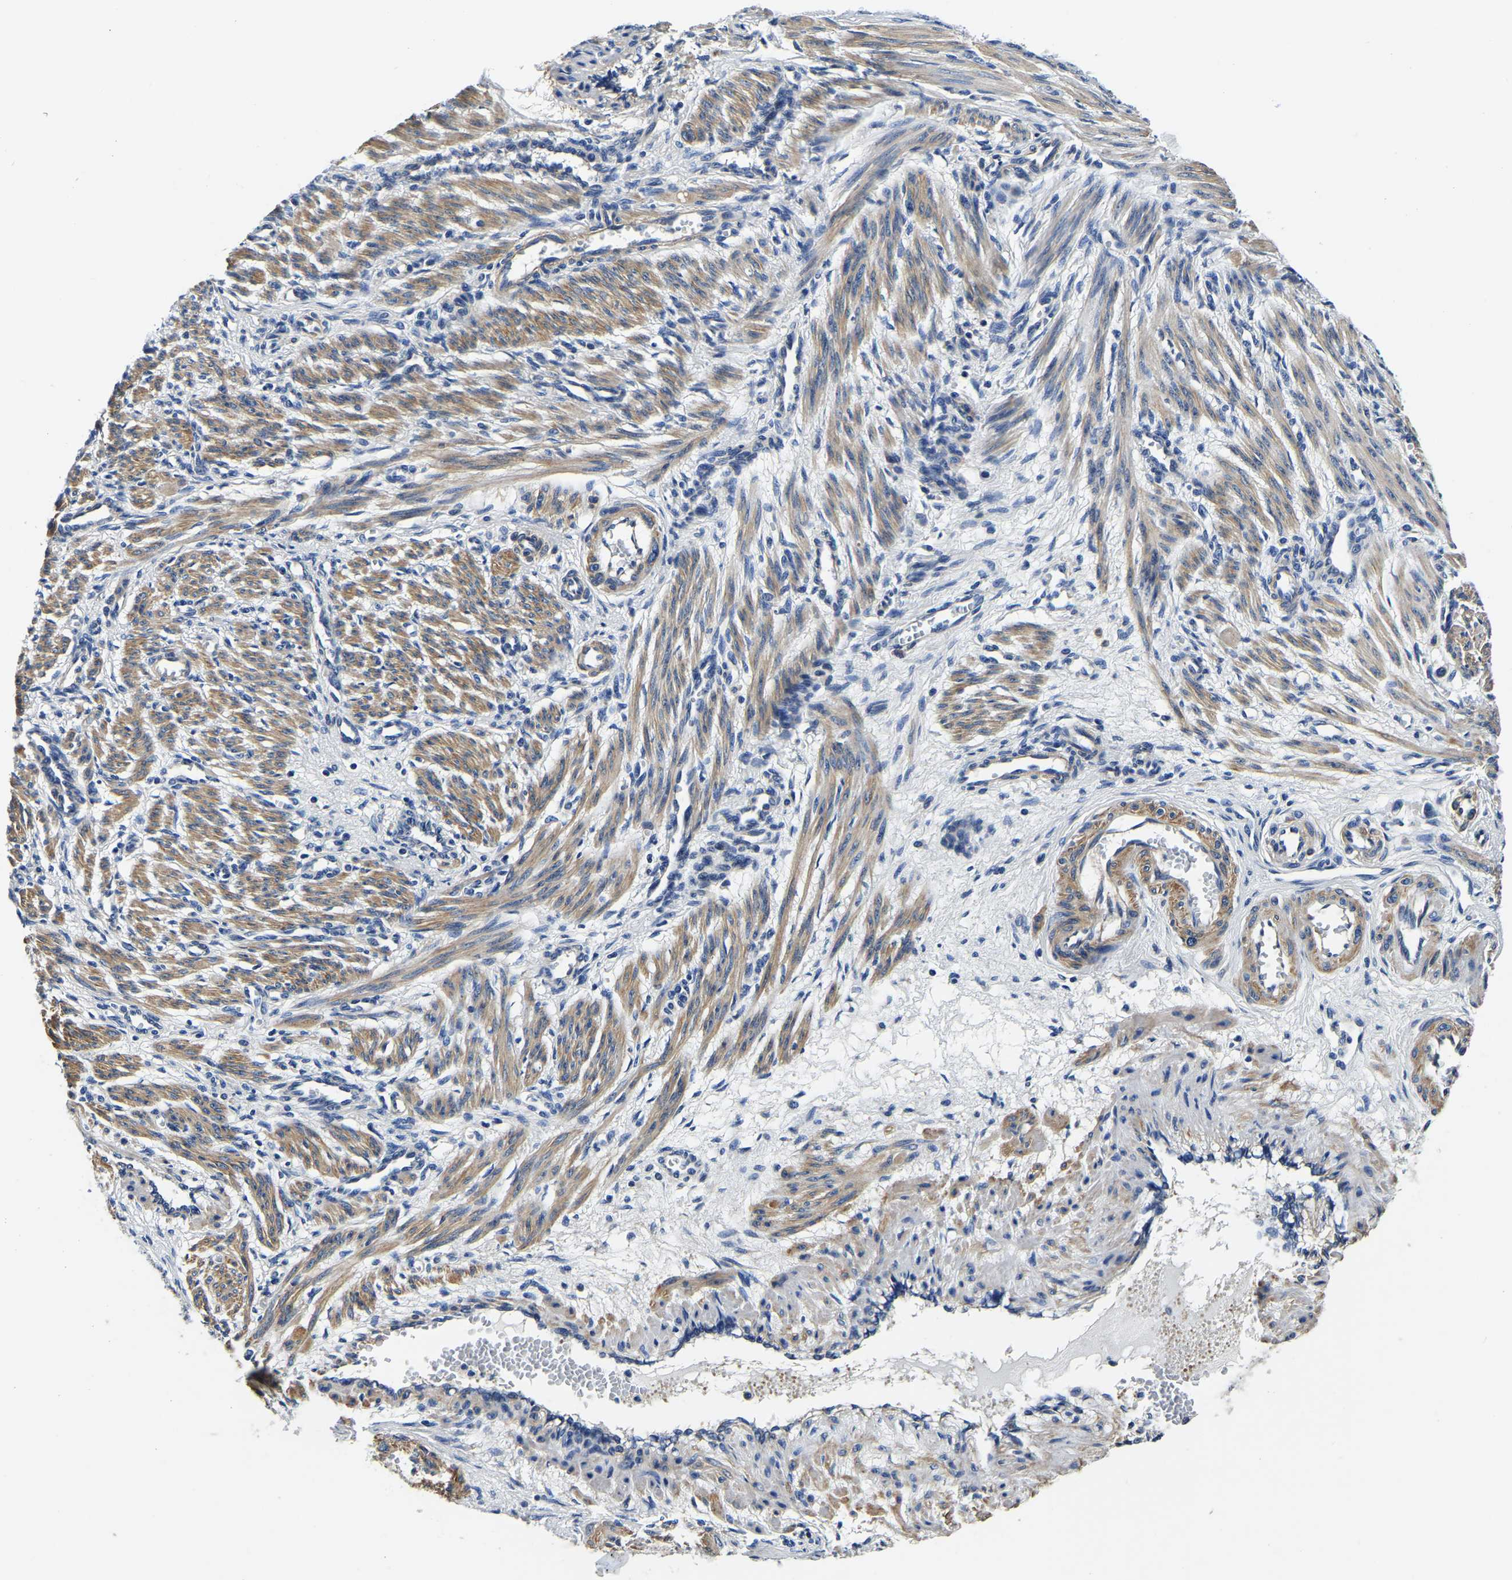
{"staining": {"intensity": "moderate", "quantity": ">75%", "location": "cytoplasmic/membranous"}, "tissue": "smooth muscle", "cell_type": "Smooth muscle cells", "image_type": "normal", "snomed": [{"axis": "morphology", "description": "Normal tissue, NOS"}, {"axis": "topography", "description": "Endometrium"}], "caption": "IHC micrograph of benign smooth muscle: human smooth muscle stained using immunohistochemistry (IHC) exhibits medium levels of moderate protein expression localized specifically in the cytoplasmic/membranous of smooth muscle cells, appearing as a cytoplasmic/membranous brown color.", "gene": "KCTD17", "patient": {"sex": "female", "age": 33}}